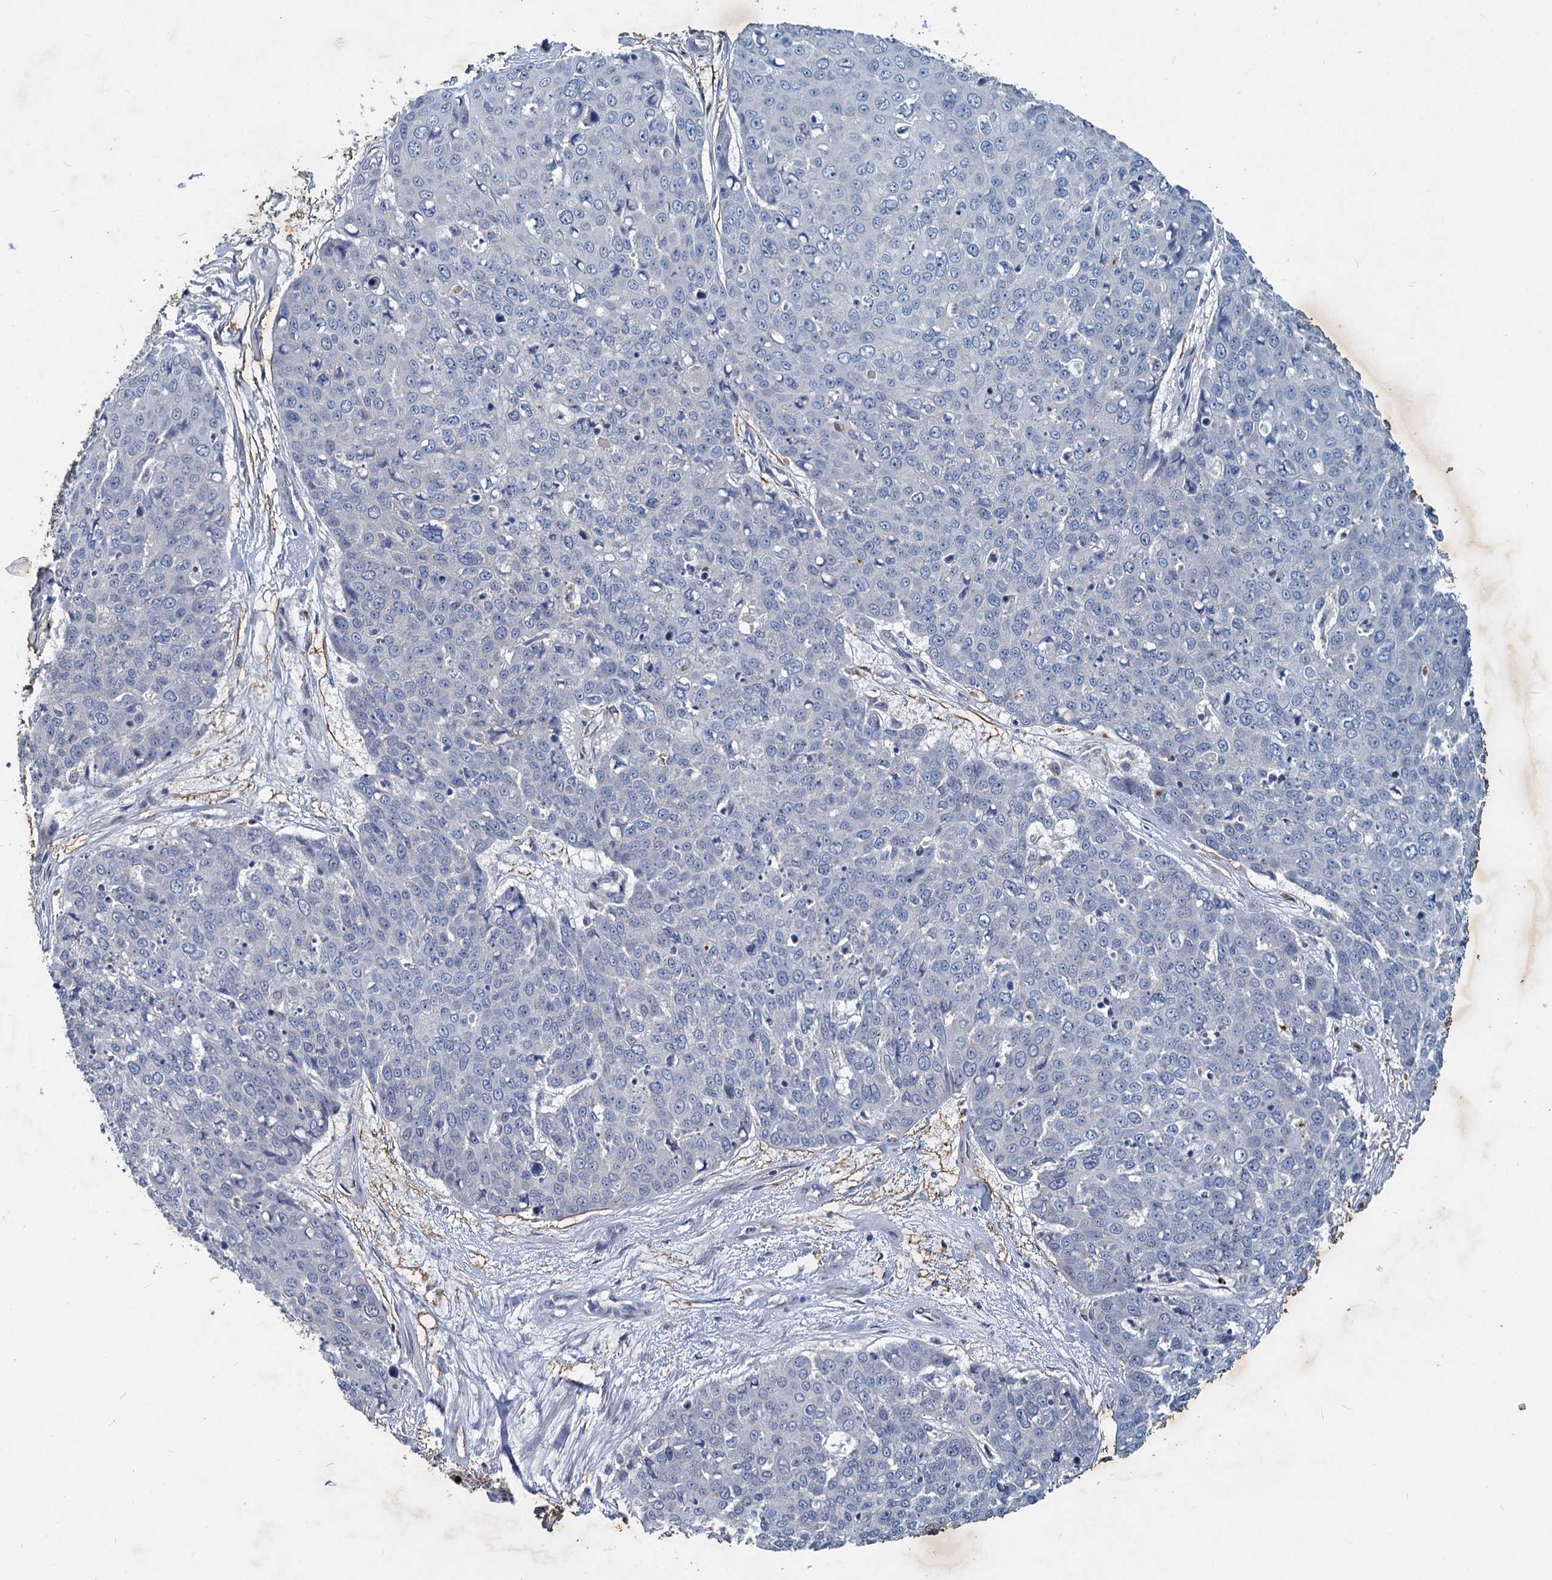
{"staining": {"intensity": "negative", "quantity": "none", "location": "none"}, "tissue": "skin cancer", "cell_type": "Tumor cells", "image_type": "cancer", "snomed": [{"axis": "morphology", "description": "Squamous cell carcinoma, NOS"}, {"axis": "topography", "description": "Skin"}], "caption": "High magnification brightfield microscopy of squamous cell carcinoma (skin) stained with DAB (brown) and counterstained with hematoxylin (blue): tumor cells show no significant positivity. (DAB (3,3'-diaminobenzidine) immunohistochemistry (IHC), high magnification).", "gene": "SLC2A7", "patient": {"sex": "male", "age": 71}}